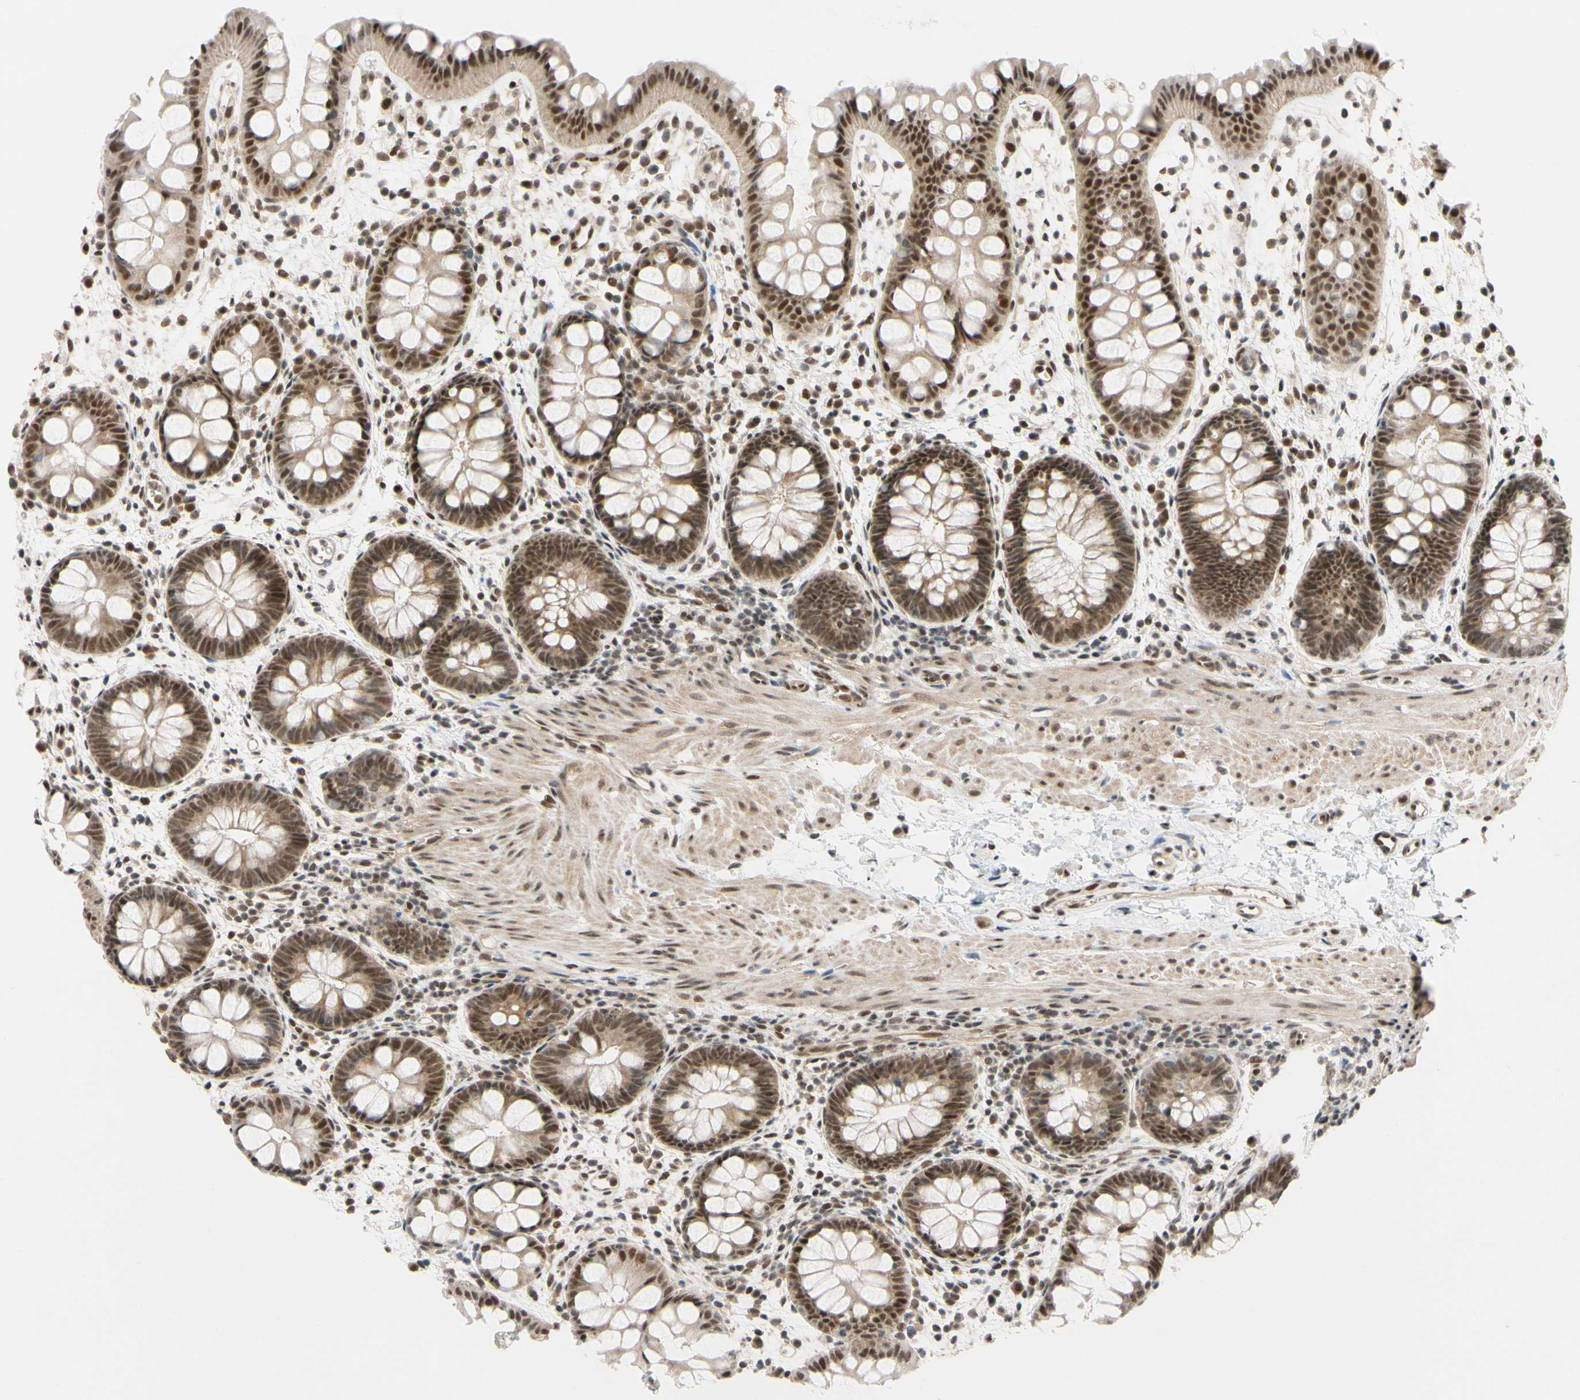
{"staining": {"intensity": "moderate", "quantity": ">75%", "location": "cytoplasmic/membranous,nuclear"}, "tissue": "rectum", "cell_type": "Glandular cells", "image_type": "normal", "snomed": [{"axis": "morphology", "description": "Normal tissue, NOS"}, {"axis": "topography", "description": "Rectum"}], "caption": "Rectum was stained to show a protein in brown. There is medium levels of moderate cytoplasmic/membranous,nuclear expression in about >75% of glandular cells. The staining was performed using DAB, with brown indicating positive protein expression. Nuclei are stained blue with hematoxylin.", "gene": "TAF4", "patient": {"sex": "female", "age": 24}}